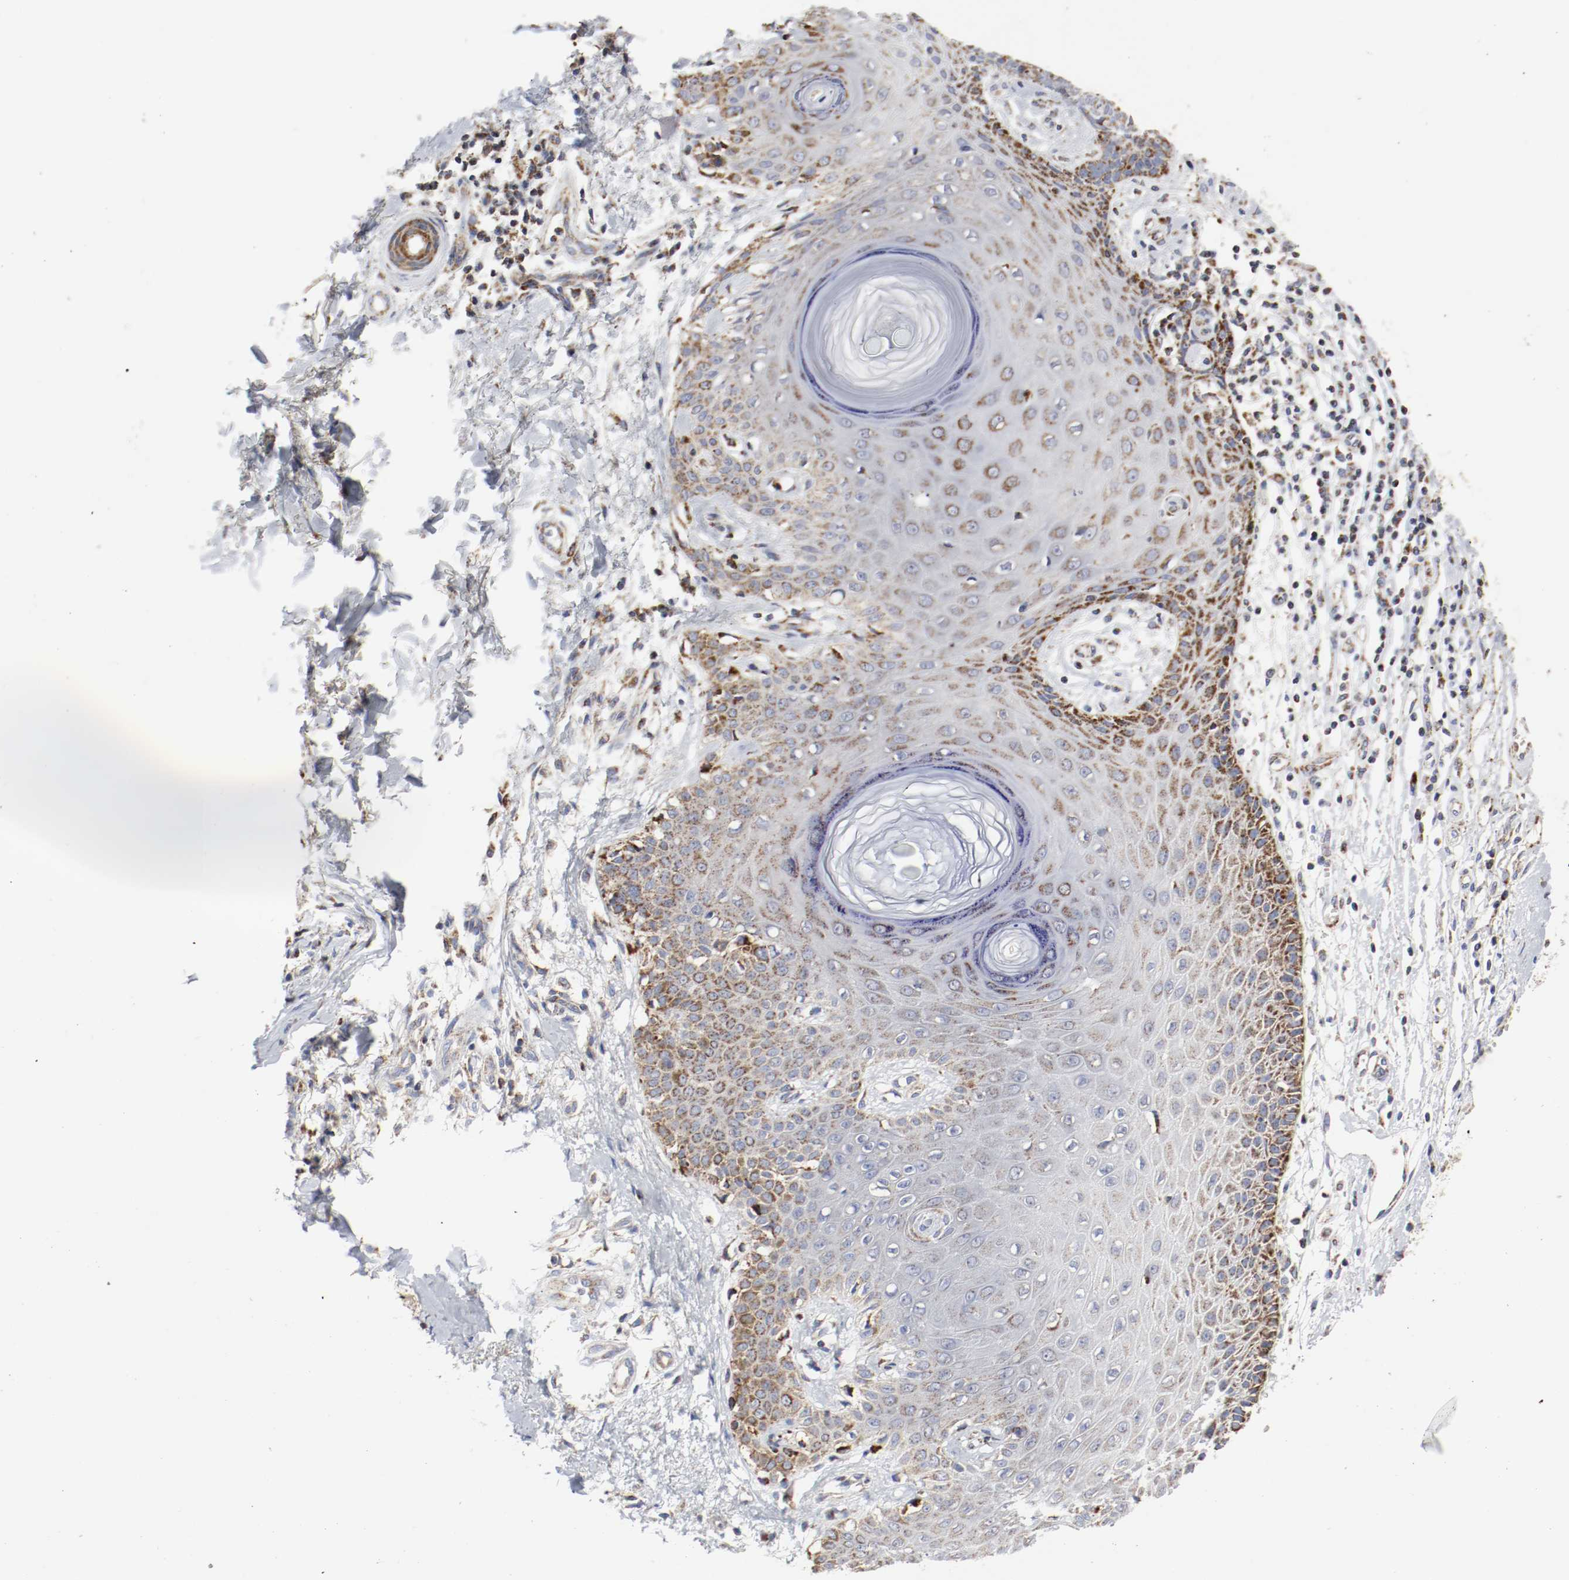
{"staining": {"intensity": "moderate", "quantity": ">75%", "location": "cytoplasmic/membranous"}, "tissue": "skin cancer", "cell_type": "Tumor cells", "image_type": "cancer", "snomed": [{"axis": "morphology", "description": "Basal cell carcinoma"}, {"axis": "topography", "description": "Skin"}], "caption": "Human skin cancer stained with a brown dye displays moderate cytoplasmic/membranous positive staining in approximately >75% of tumor cells.", "gene": "AFG3L2", "patient": {"sex": "male", "age": 67}}